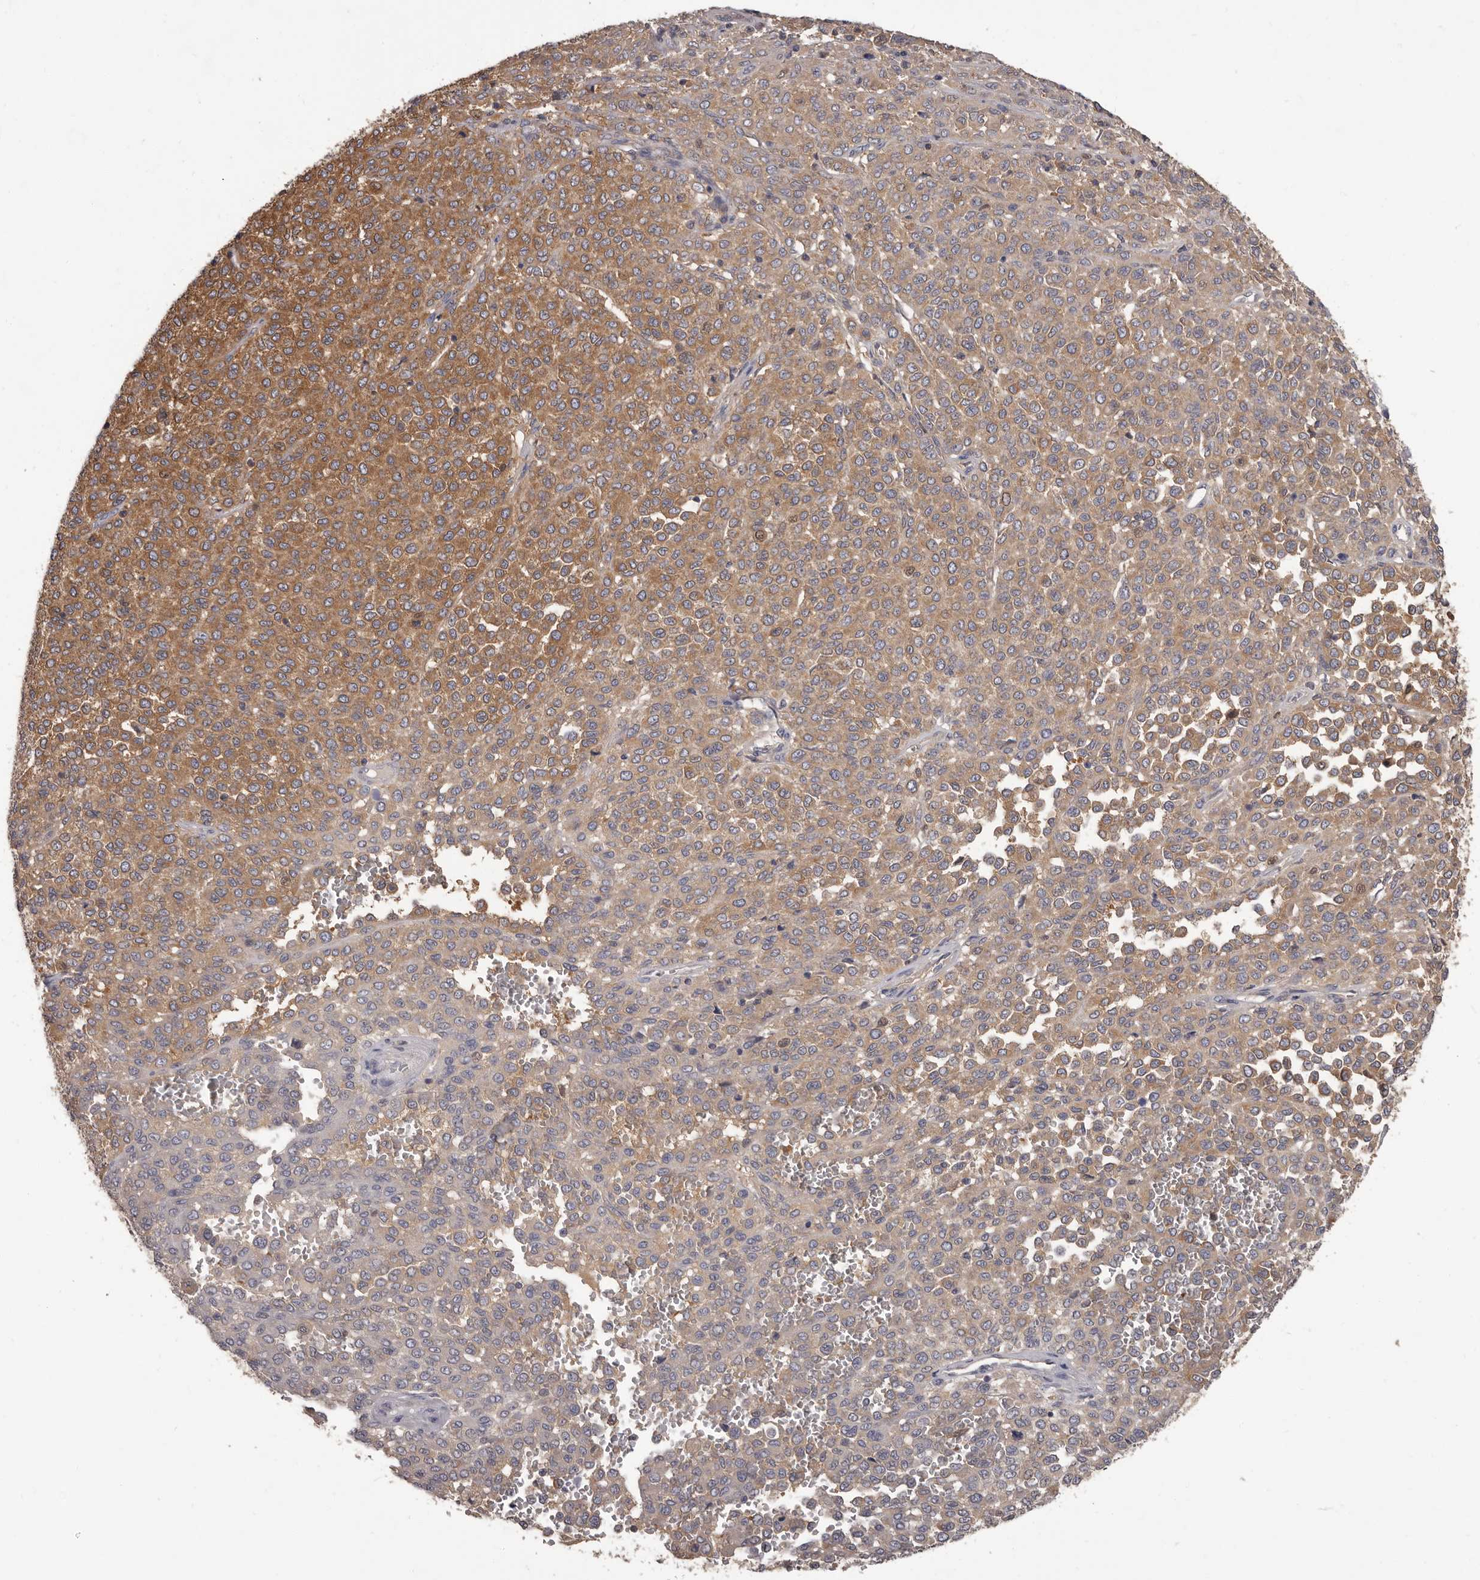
{"staining": {"intensity": "moderate", "quantity": ">75%", "location": "cytoplasmic/membranous"}, "tissue": "melanoma", "cell_type": "Tumor cells", "image_type": "cancer", "snomed": [{"axis": "morphology", "description": "Malignant melanoma, Metastatic site"}, {"axis": "topography", "description": "Pancreas"}], "caption": "A brown stain highlights moderate cytoplasmic/membranous expression of a protein in human malignant melanoma (metastatic site) tumor cells. (Stains: DAB (3,3'-diaminobenzidine) in brown, nuclei in blue, Microscopy: brightfield microscopy at high magnification).", "gene": "APEH", "patient": {"sex": "female", "age": 30}}